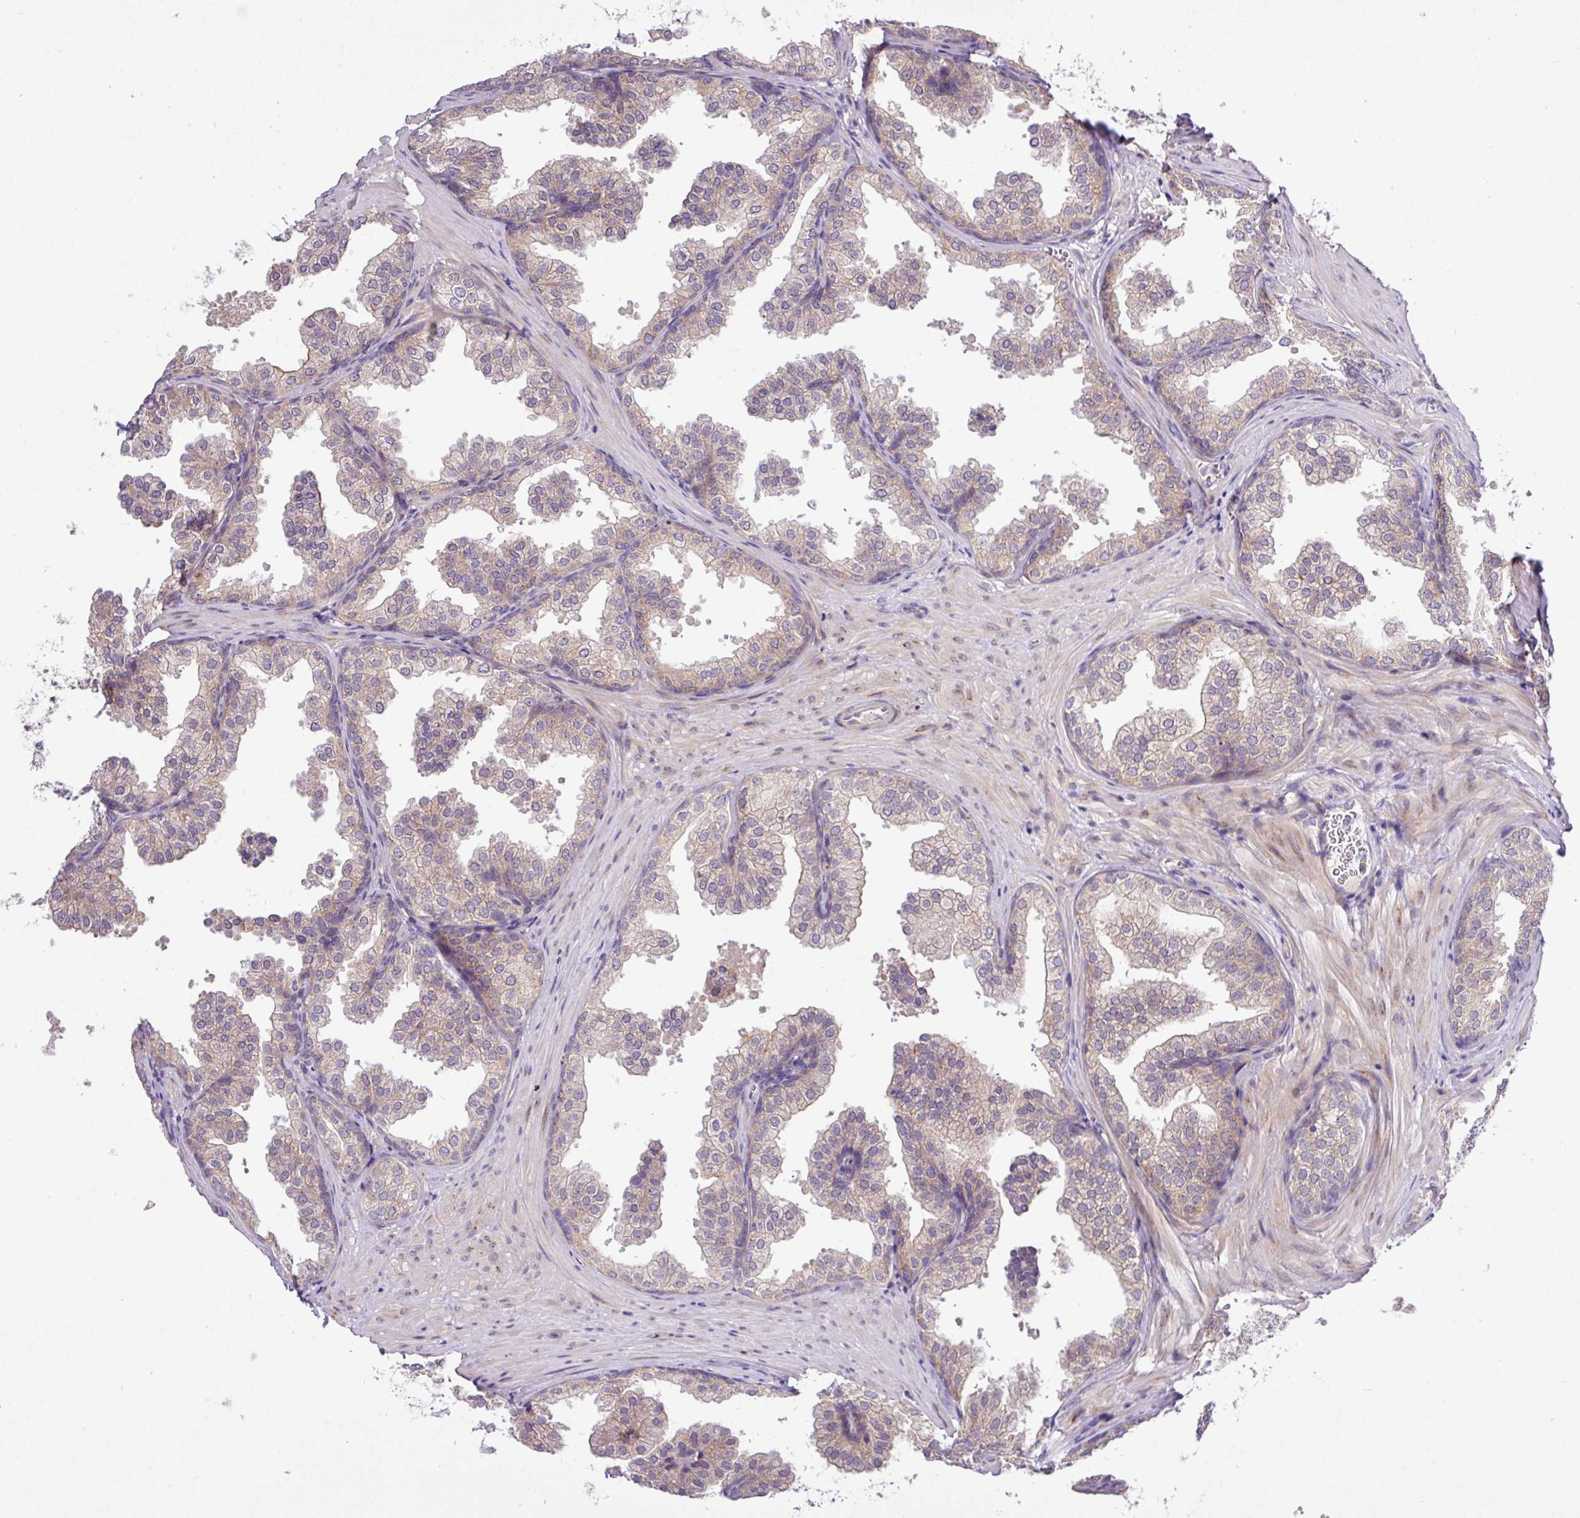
{"staining": {"intensity": "strong", "quantity": "<25%", "location": "cytoplasmic/membranous"}, "tissue": "prostate", "cell_type": "Glandular cells", "image_type": "normal", "snomed": [{"axis": "morphology", "description": "Normal tissue, NOS"}, {"axis": "topography", "description": "Prostate"}], "caption": "Protein staining displays strong cytoplasmic/membranous positivity in about <25% of glandular cells in unremarkable prostate. (DAB IHC with brightfield microscopy, high magnification).", "gene": "TM2D2", "patient": {"sex": "male", "age": 37}}